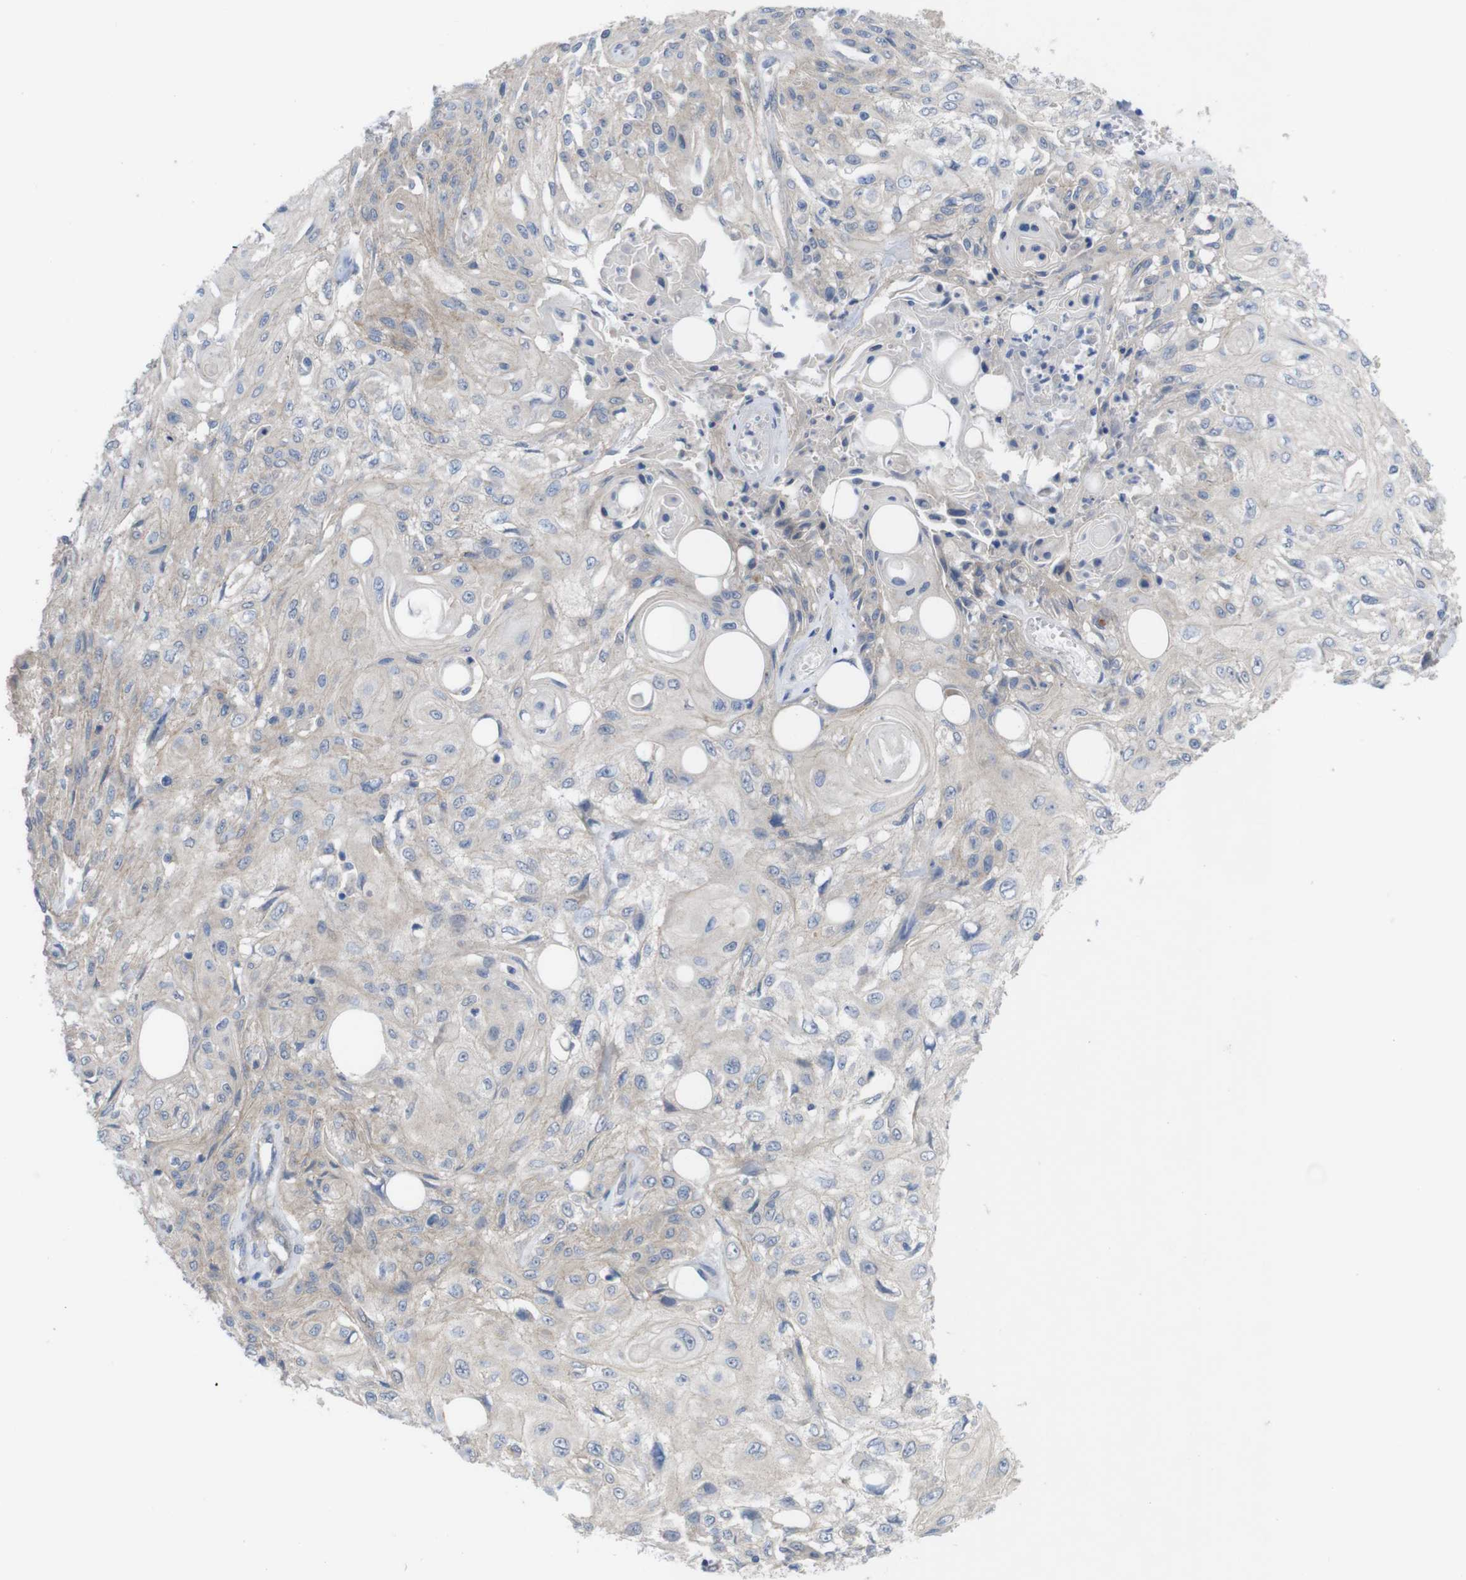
{"staining": {"intensity": "negative", "quantity": "none", "location": "none"}, "tissue": "skin cancer", "cell_type": "Tumor cells", "image_type": "cancer", "snomed": [{"axis": "morphology", "description": "Squamous cell carcinoma, NOS"}, {"axis": "topography", "description": "Skin"}], "caption": "The photomicrograph displays no significant staining in tumor cells of squamous cell carcinoma (skin).", "gene": "KIDINS220", "patient": {"sex": "male", "age": 75}}